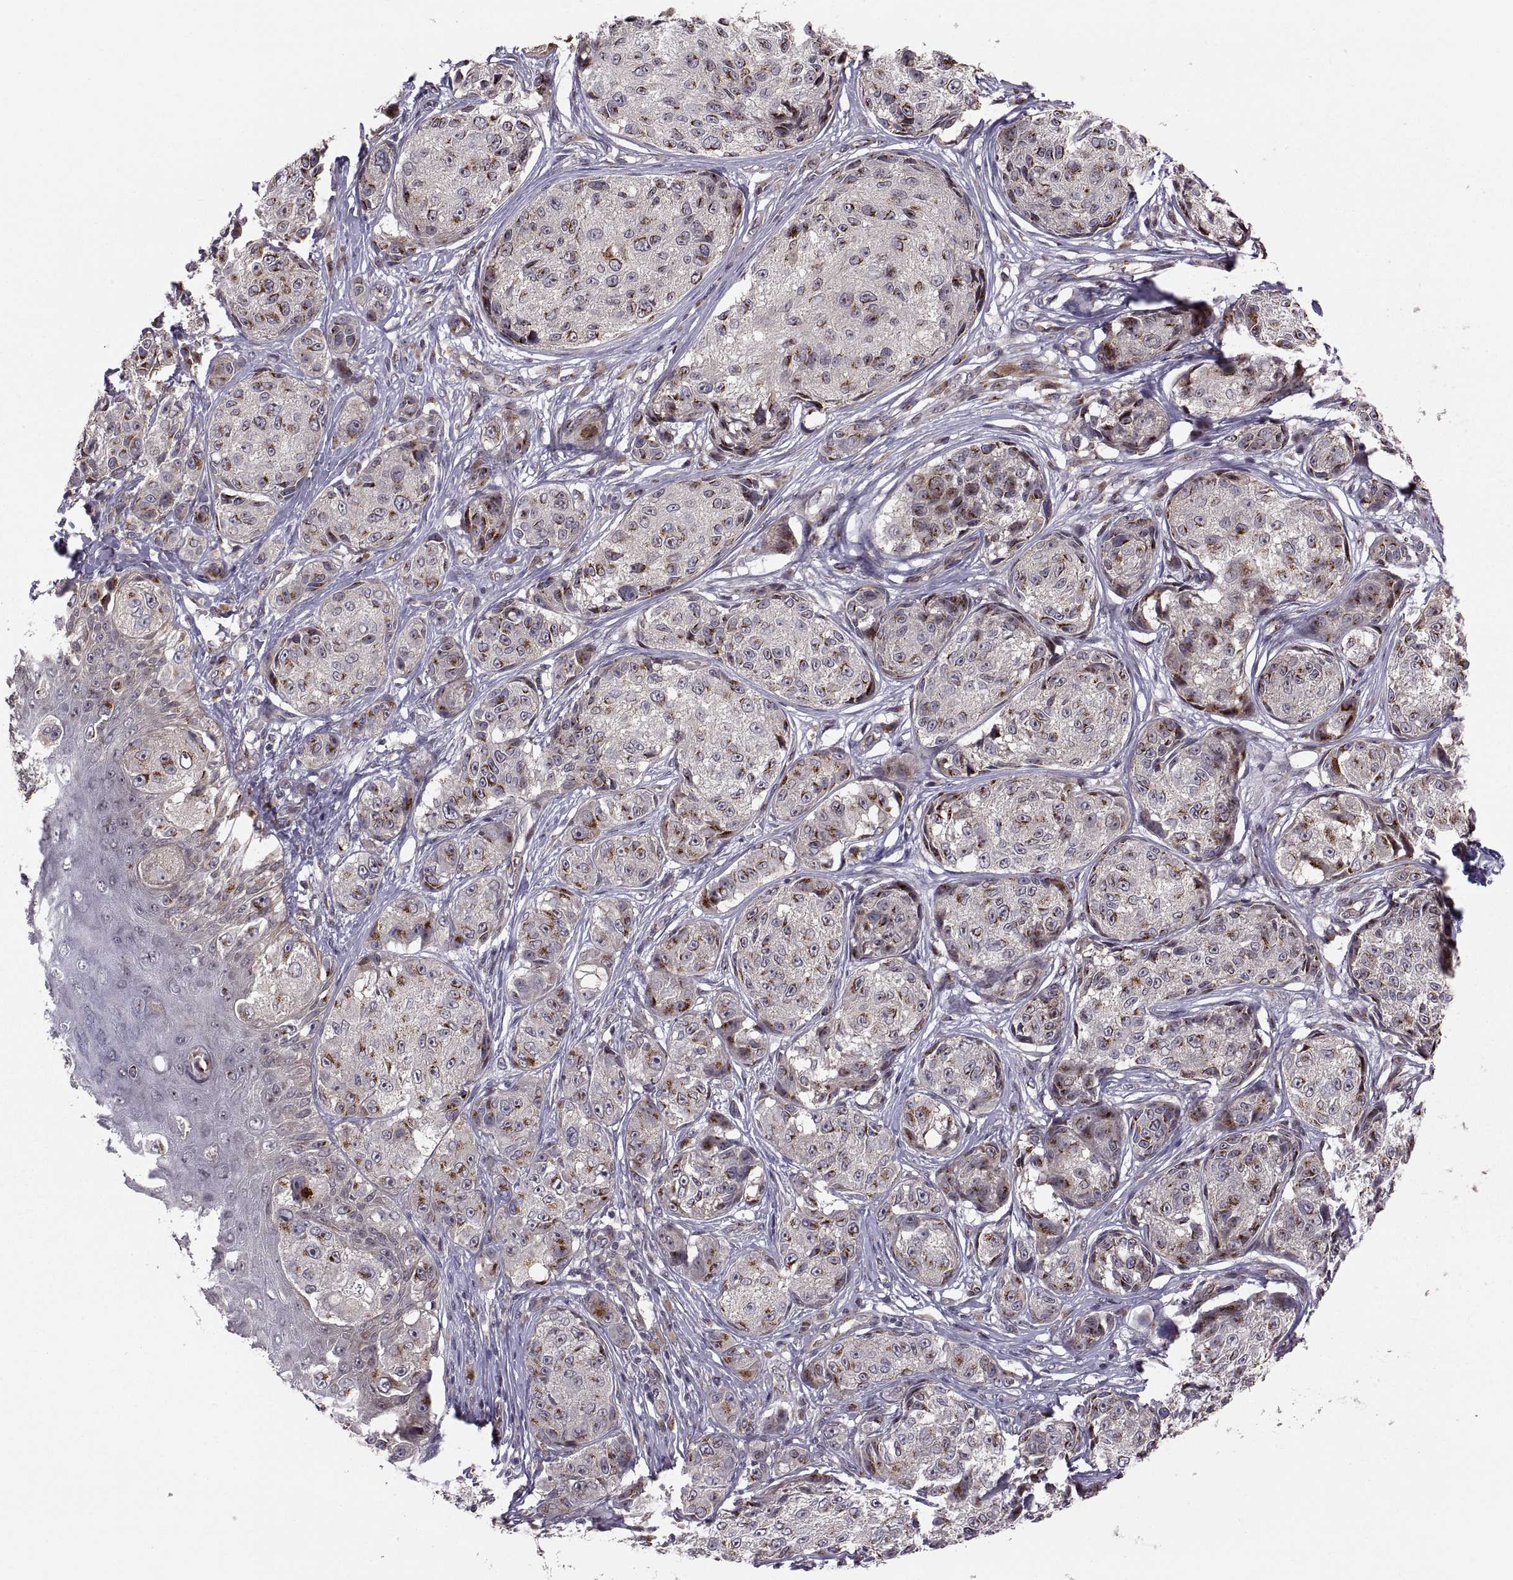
{"staining": {"intensity": "strong", "quantity": "<25%", "location": "cytoplasmic/membranous"}, "tissue": "melanoma", "cell_type": "Tumor cells", "image_type": "cancer", "snomed": [{"axis": "morphology", "description": "Malignant melanoma, NOS"}, {"axis": "topography", "description": "Skin"}], "caption": "This is an image of IHC staining of malignant melanoma, which shows strong positivity in the cytoplasmic/membranous of tumor cells.", "gene": "TESC", "patient": {"sex": "male", "age": 61}}